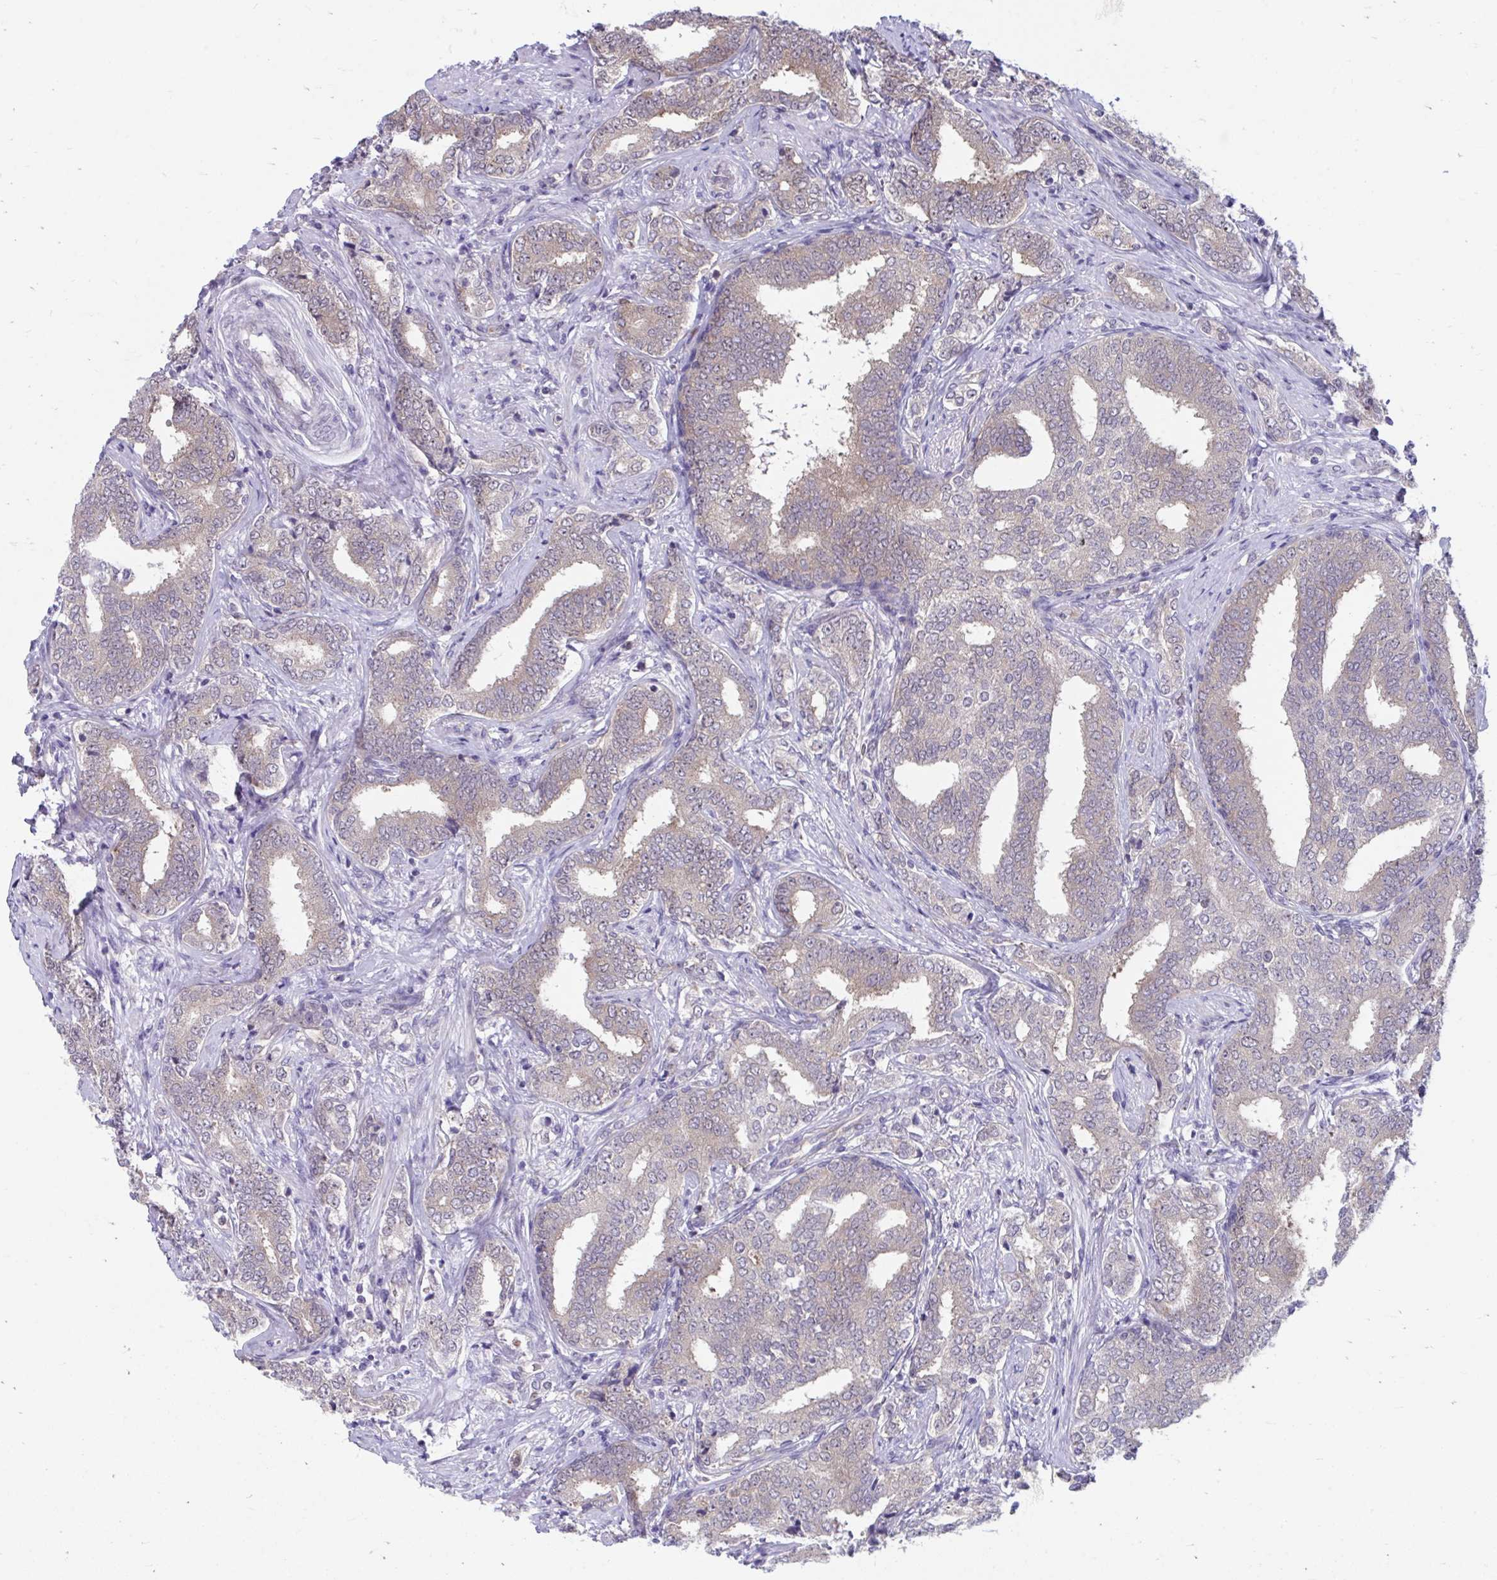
{"staining": {"intensity": "moderate", "quantity": "25%-75%", "location": "cytoplasmic/membranous"}, "tissue": "prostate cancer", "cell_type": "Tumor cells", "image_type": "cancer", "snomed": [{"axis": "morphology", "description": "Adenocarcinoma, High grade"}, {"axis": "topography", "description": "Prostate"}], "caption": "Human prostate cancer stained for a protein (brown) demonstrates moderate cytoplasmic/membranous positive staining in approximately 25%-75% of tumor cells.", "gene": "SELENON", "patient": {"sex": "male", "age": 72}}